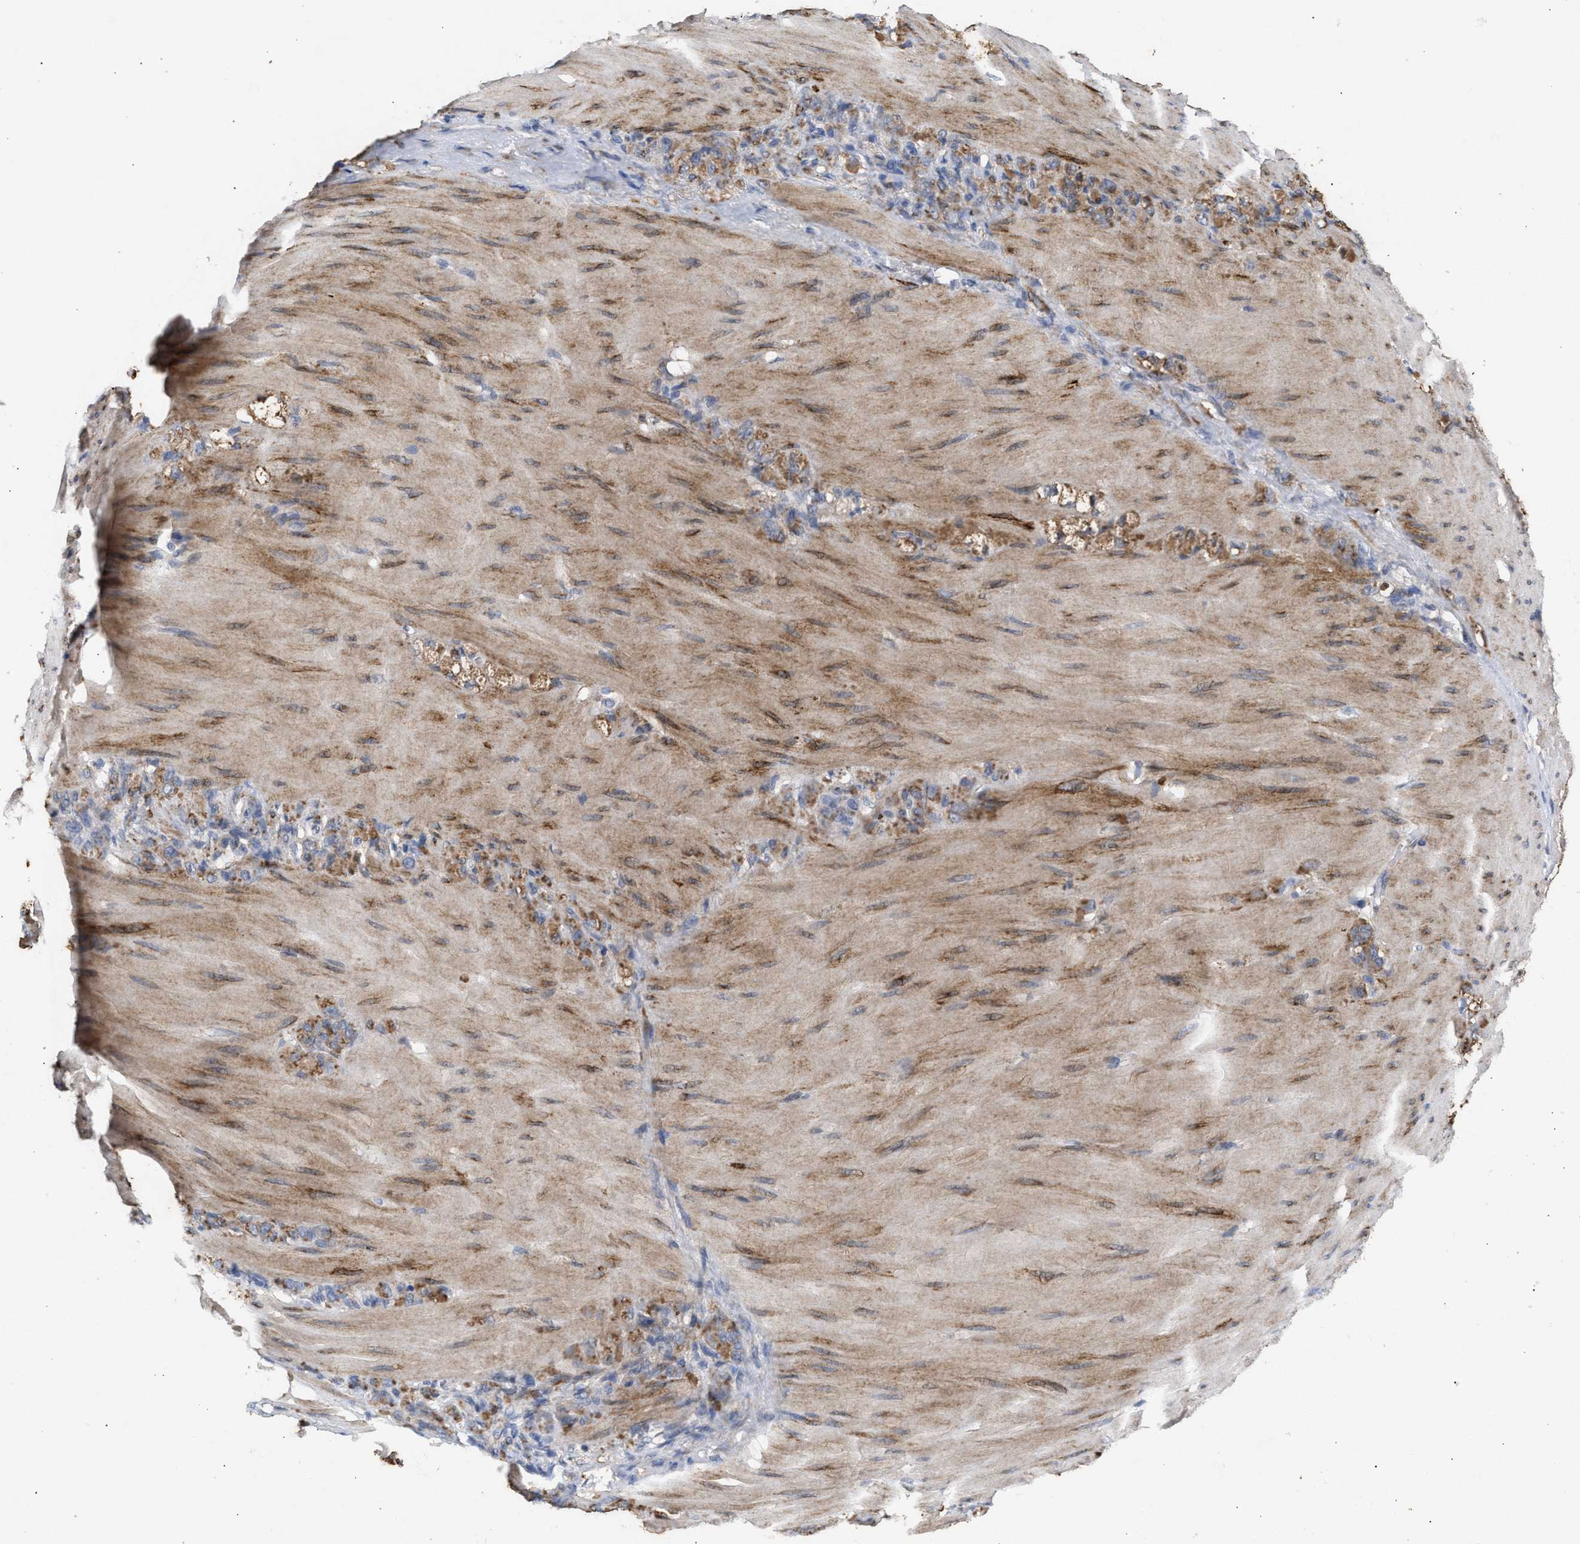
{"staining": {"intensity": "moderate", "quantity": ">75%", "location": "cytoplasmic/membranous"}, "tissue": "stomach cancer", "cell_type": "Tumor cells", "image_type": "cancer", "snomed": [{"axis": "morphology", "description": "Normal tissue, NOS"}, {"axis": "morphology", "description": "Adenocarcinoma, NOS"}, {"axis": "topography", "description": "Stomach"}], "caption": "Tumor cells display medium levels of moderate cytoplasmic/membranous expression in about >75% of cells in human stomach cancer (adenocarcinoma).", "gene": "SELENOM", "patient": {"sex": "male", "age": 82}}